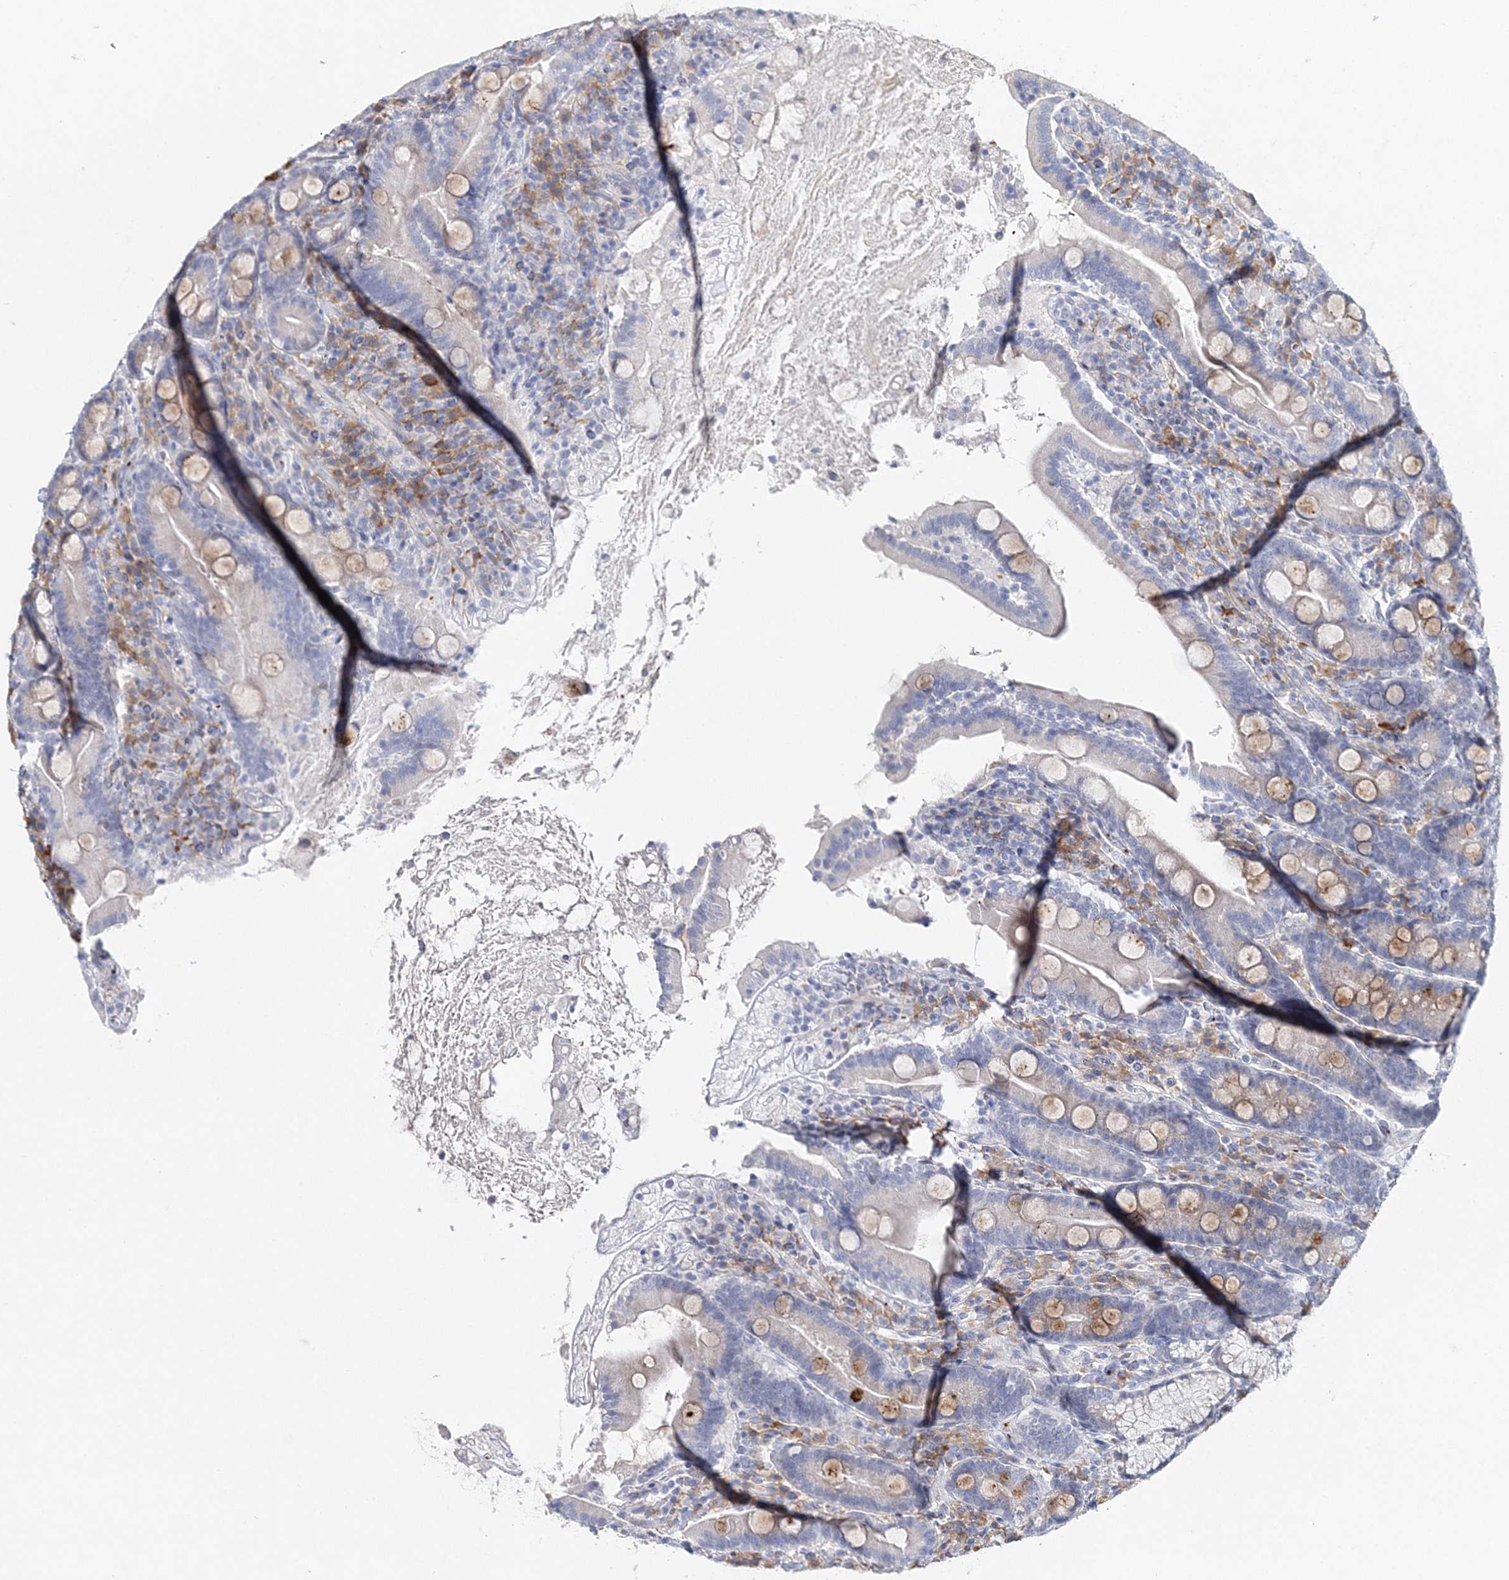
{"staining": {"intensity": "weak", "quantity": "<25%", "location": "cytoplasmic/membranous"}, "tissue": "duodenum", "cell_type": "Glandular cells", "image_type": "normal", "snomed": [{"axis": "morphology", "description": "Normal tissue, NOS"}, {"axis": "topography", "description": "Duodenum"}], "caption": "High magnification brightfield microscopy of unremarkable duodenum stained with DAB (brown) and counterstained with hematoxylin (blue): glandular cells show no significant expression. (Stains: DAB (3,3'-diaminobenzidine) immunohistochemistry (IHC) with hematoxylin counter stain, Microscopy: brightfield microscopy at high magnification).", "gene": "MYOZ2", "patient": {"sex": "male", "age": 35}}